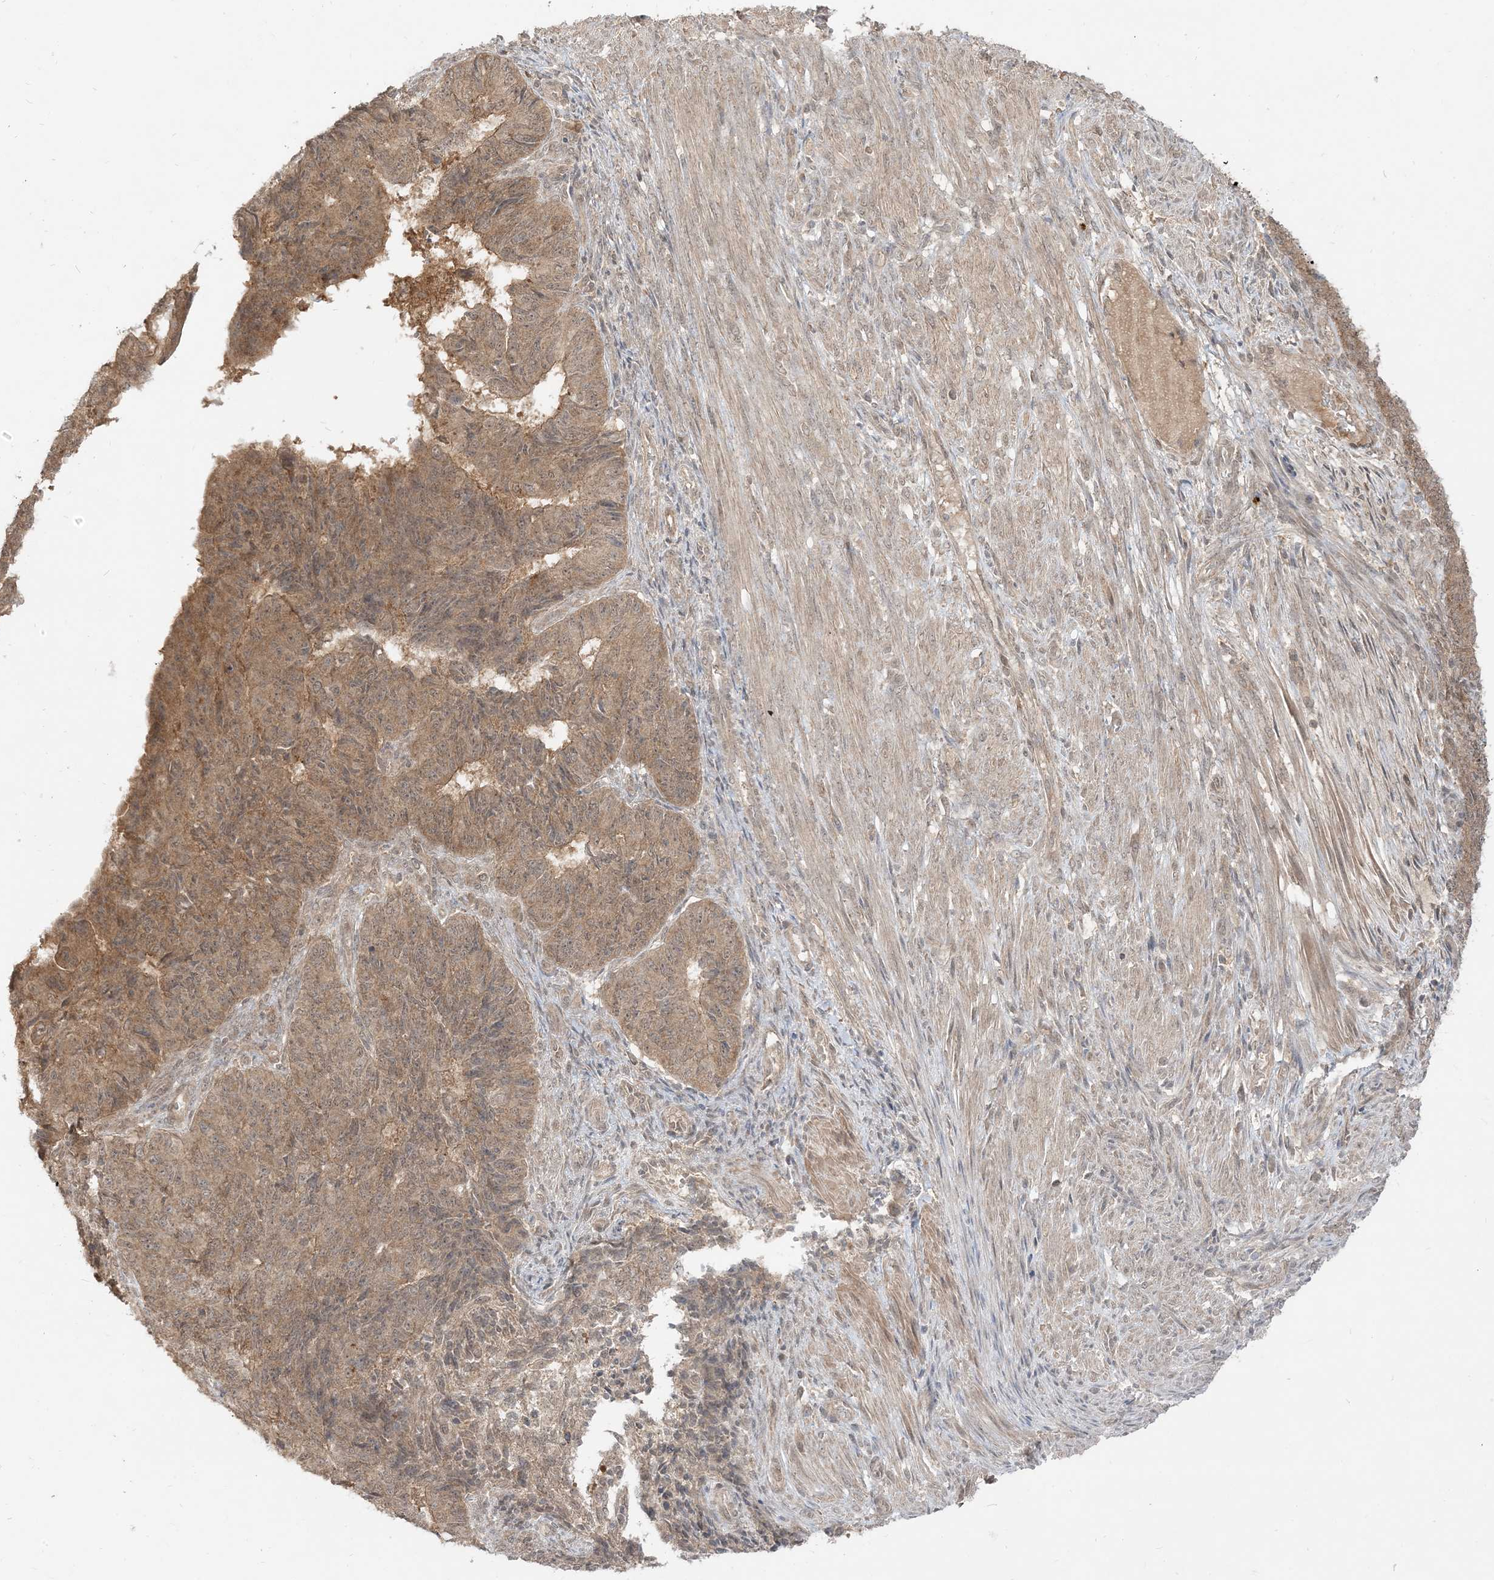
{"staining": {"intensity": "weak", "quantity": ">75%", "location": "cytoplasmic/membranous"}, "tissue": "endometrial cancer", "cell_type": "Tumor cells", "image_type": "cancer", "snomed": [{"axis": "morphology", "description": "Adenocarcinoma, NOS"}, {"axis": "topography", "description": "Endometrium"}], "caption": "This micrograph exhibits endometrial cancer (adenocarcinoma) stained with immunohistochemistry (IHC) to label a protein in brown. The cytoplasmic/membranous of tumor cells show weak positivity for the protein. Nuclei are counter-stained blue.", "gene": "TBCC", "patient": {"sex": "female", "age": 32}}